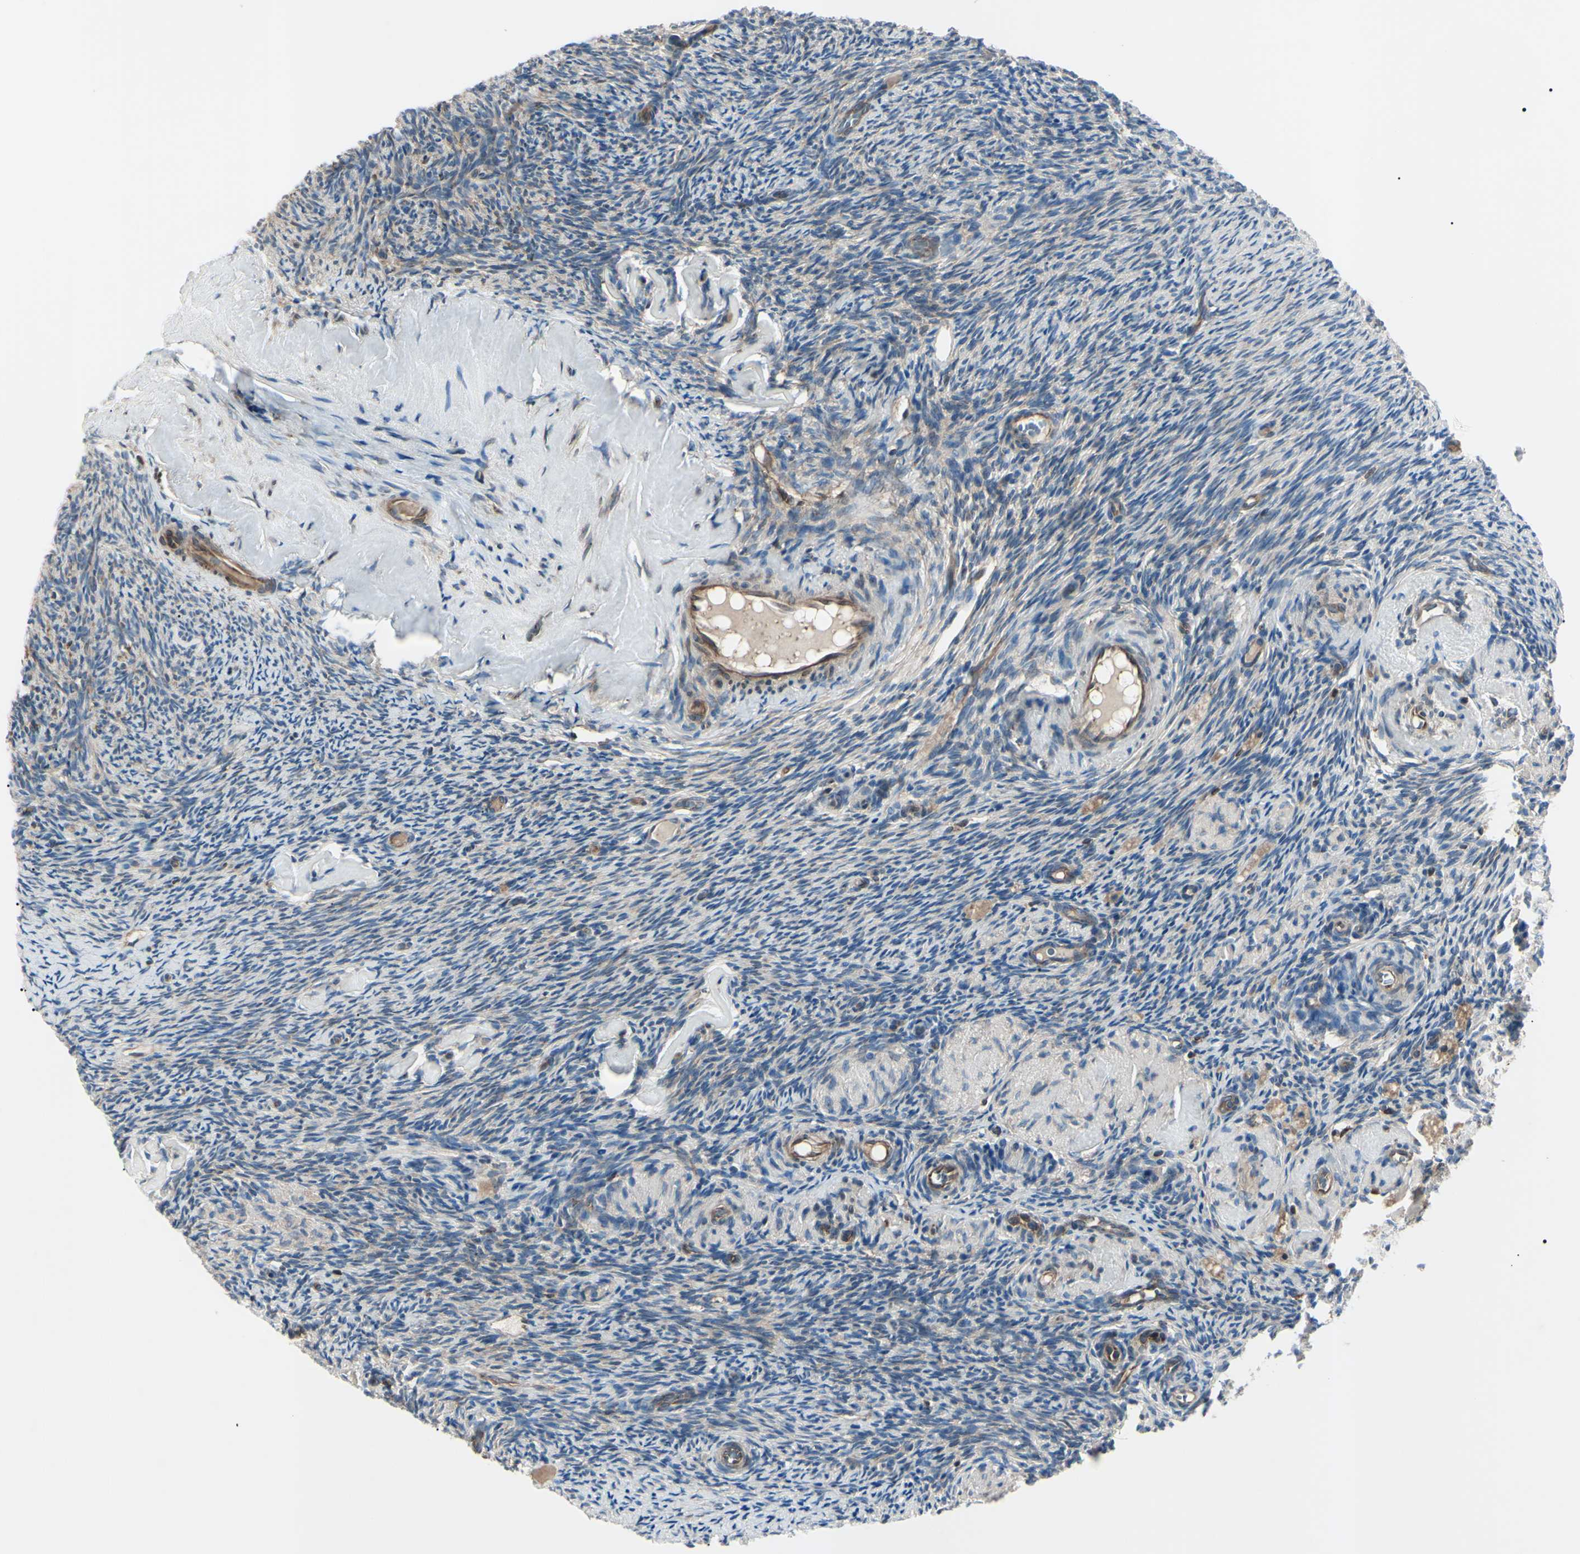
{"staining": {"intensity": "weak", "quantity": "<25%", "location": "cytoplasmic/membranous"}, "tissue": "ovary", "cell_type": "Ovarian stroma cells", "image_type": "normal", "snomed": [{"axis": "morphology", "description": "Normal tissue, NOS"}, {"axis": "topography", "description": "Ovary"}], "caption": "A high-resolution image shows immunohistochemistry (IHC) staining of normal ovary, which exhibits no significant expression in ovarian stroma cells. (DAB immunohistochemistry, high magnification).", "gene": "MAPRE1", "patient": {"sex": "female", "age": 60}}